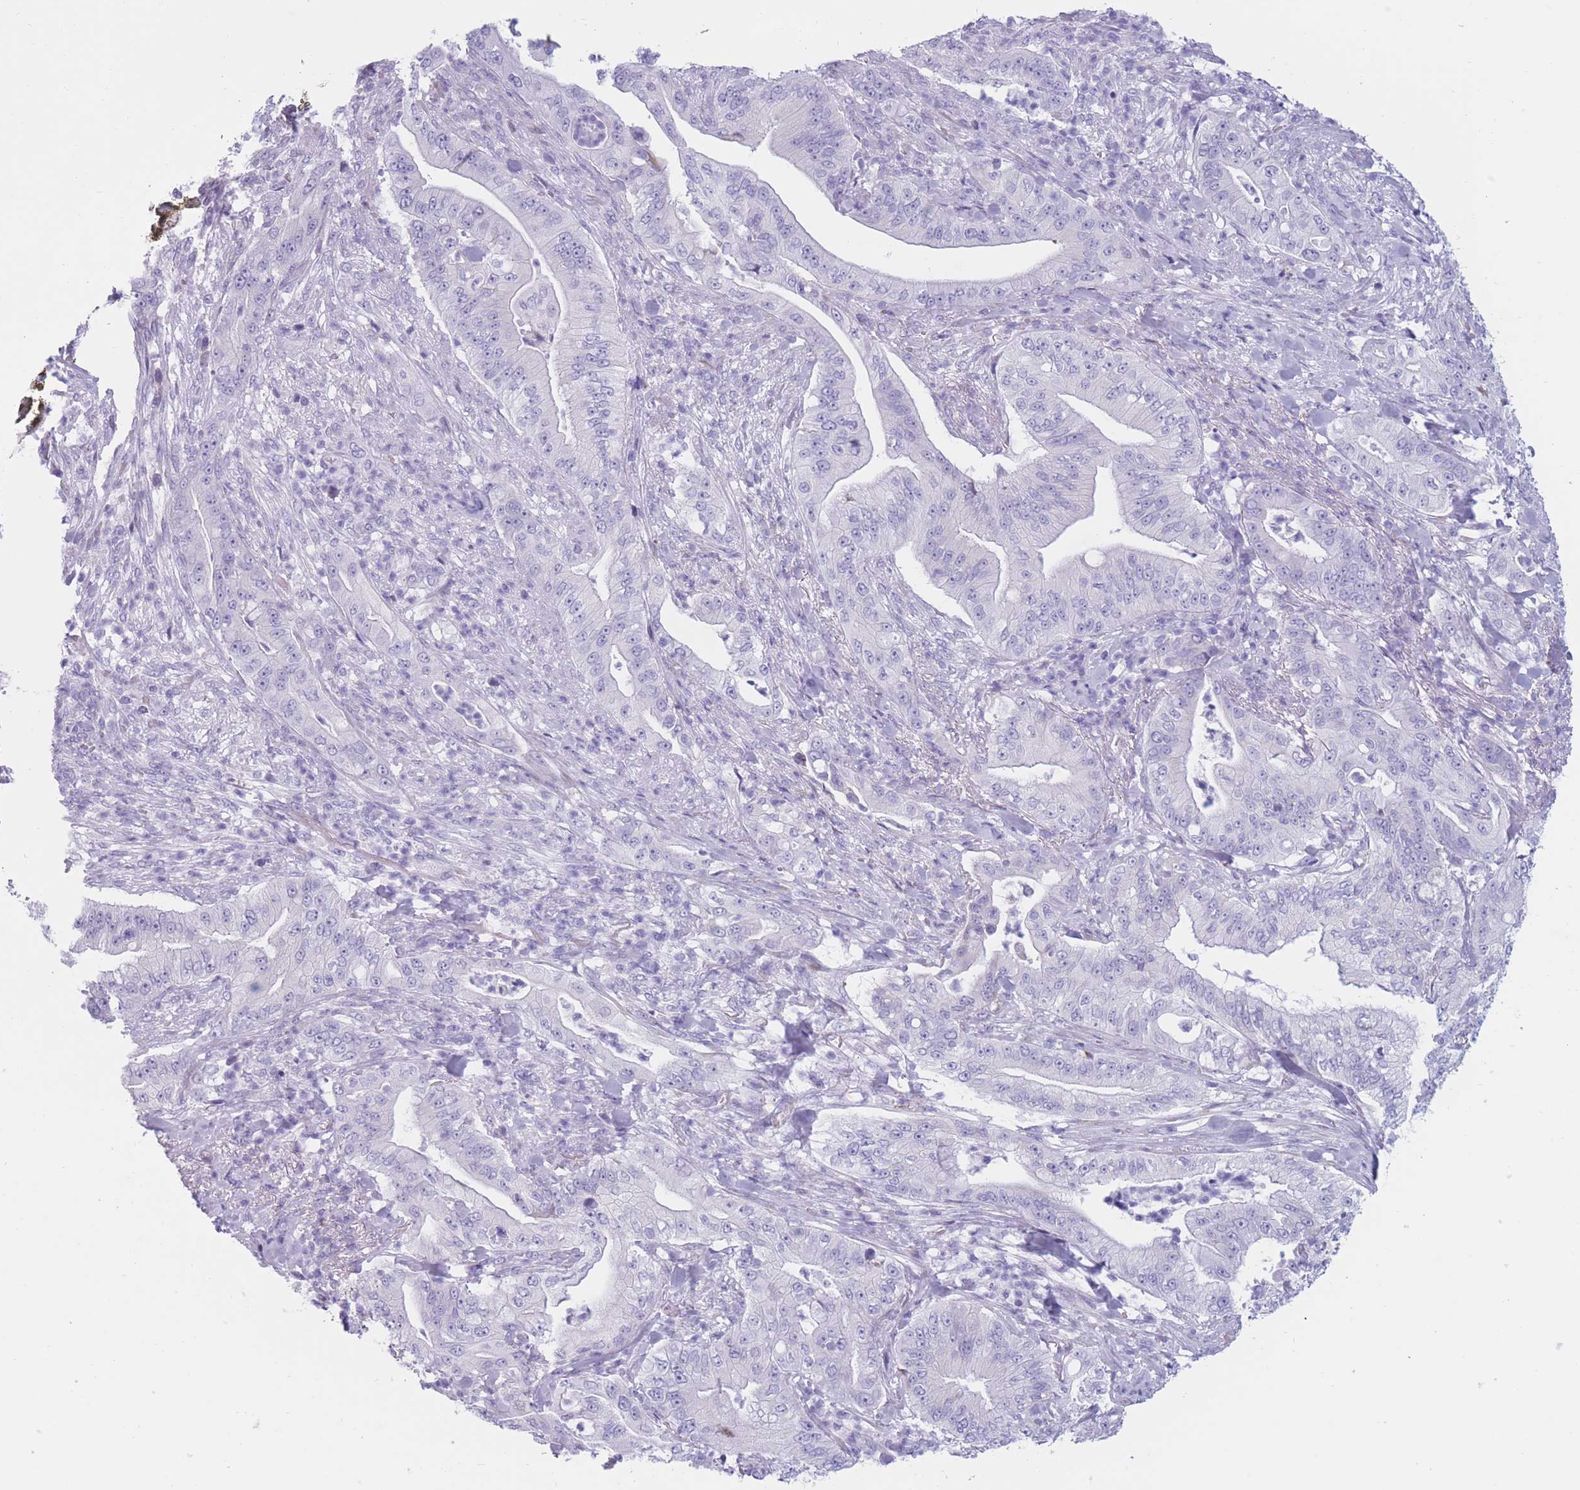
{"staining": {"intensity": "negative", "quantity": "none", "location": "none"}, "tissue": "pancreatic cancer", "cell_type": "Tumor cells", "image_type": "cancer", "snomed": [{"axis": "morphology", "description": "Adenocarcinoma, NOS"}, {"axis": "topography", "description": "Pancreas"}], "caption": "Tumor cells are negative for protein expression in human pancreatic cancer.", "gene": "COL27A1", "patient": {"sex": "male", "age": 71}}